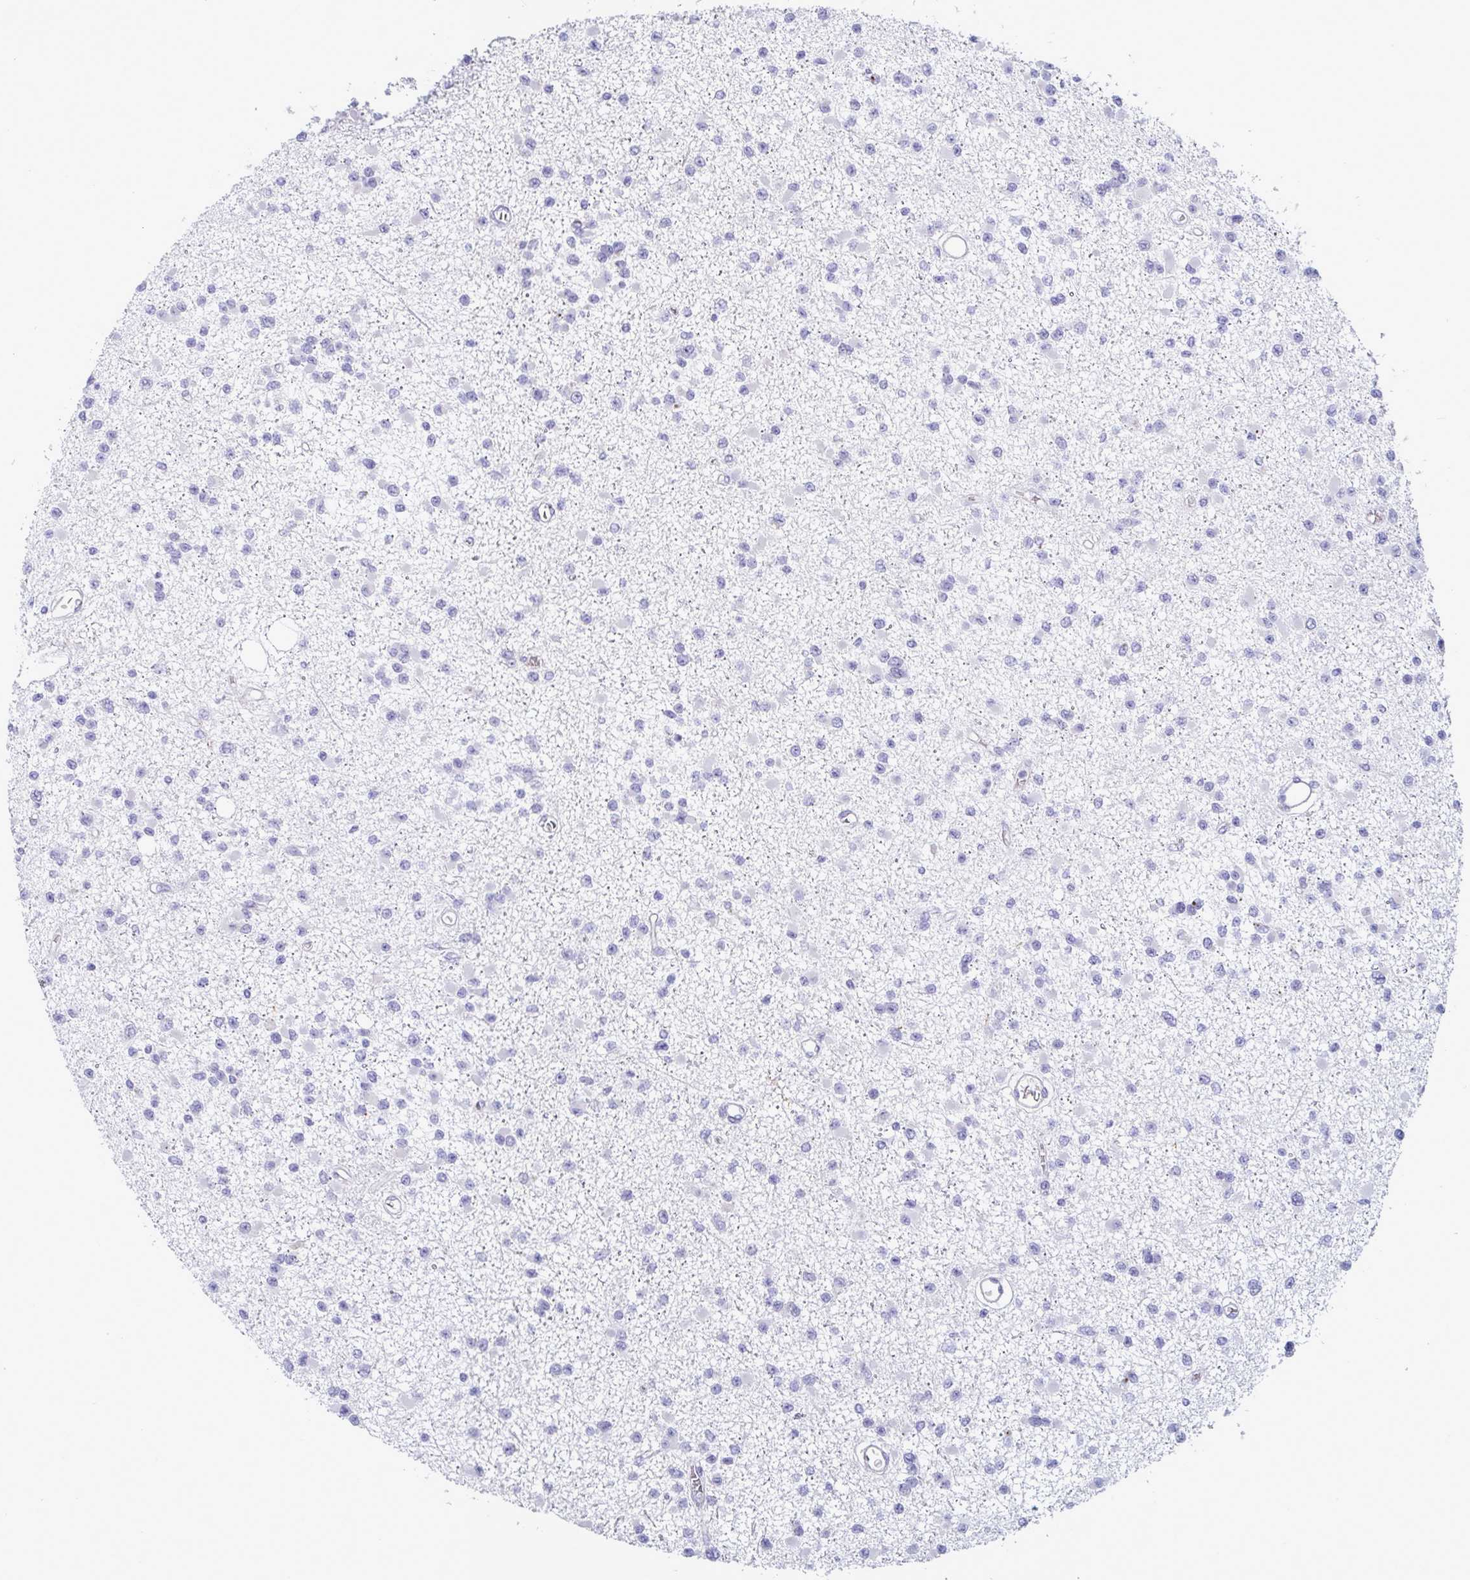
{"staining": {"intensity": "negative", "quantity": "none", "location": "none"}, "tissue": "glioma", "cell_type": "Tumor cells", "image_type": "cancer", "snomed": [{"axis": "morphology", "description": "Glioma, malignant, Low grade"}, {"axis": "topography", "description": "Brain"}], "caption": "Immunohistochemistry photomicrograph of human malignant glioma (low-grade) stained for a protein (brown), which shows no expression in tumor cells.", "gene": "TAS2R38", "patient": {"sex": "female", "age": 22}}